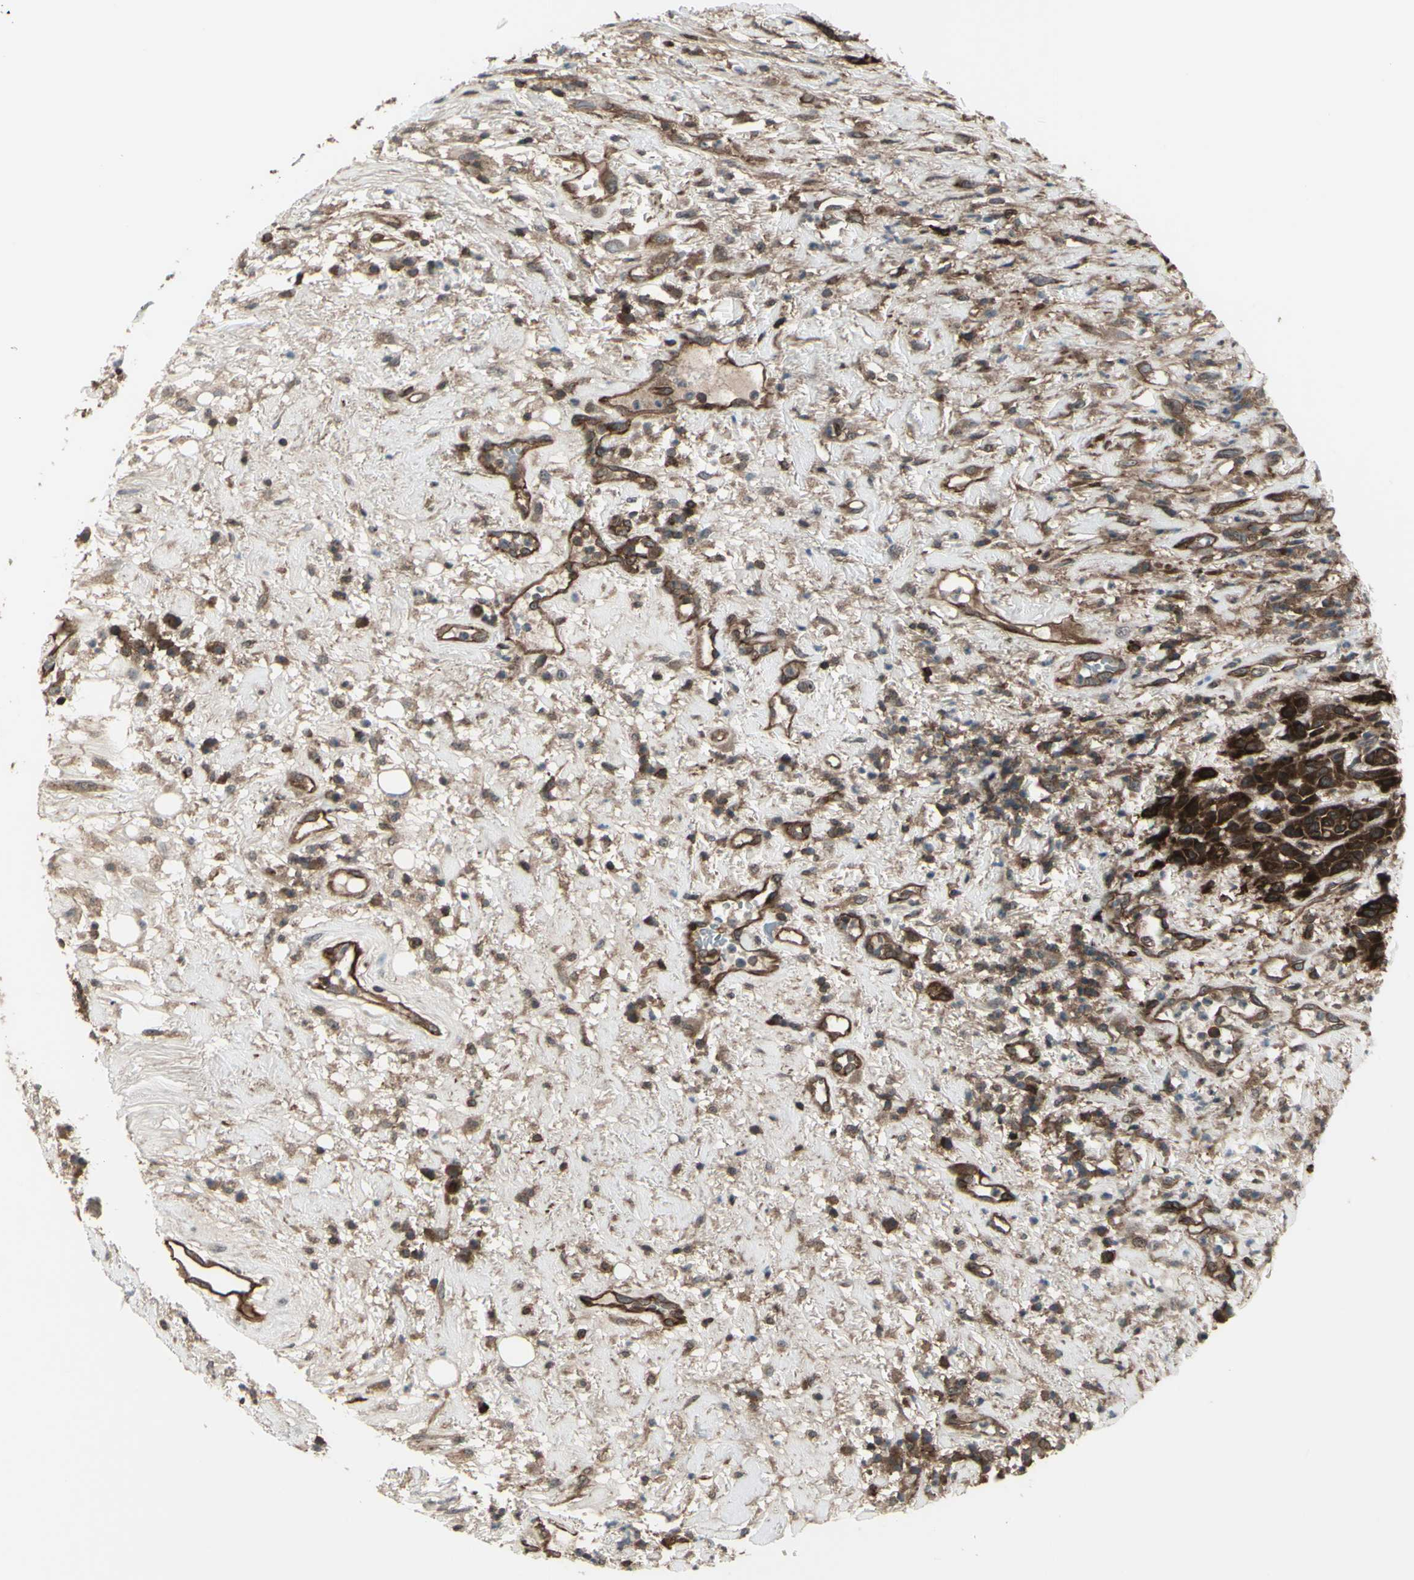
{"staining": {"intensity": "strong", "quantity": ">75%", "location": "cytoplasmic/membranous"}, "tissue": "head and neck cancer", "cell_type": "Tumor cells", "image_type": "cancer", "snomed": [{"axis": "morphology", "description": "Squamous cell carcinoma, NOS"}, {"axis": "topography", "description": "Head-Neck"}], "caption": "Immunohistochemical staining of head and neck cancer shows high levels of strong cytoplasmic/membranous protein expression in about >75% of tumor cells.", "gene": "FXYD5", "patient": {"sex": "male", "age": 62}}